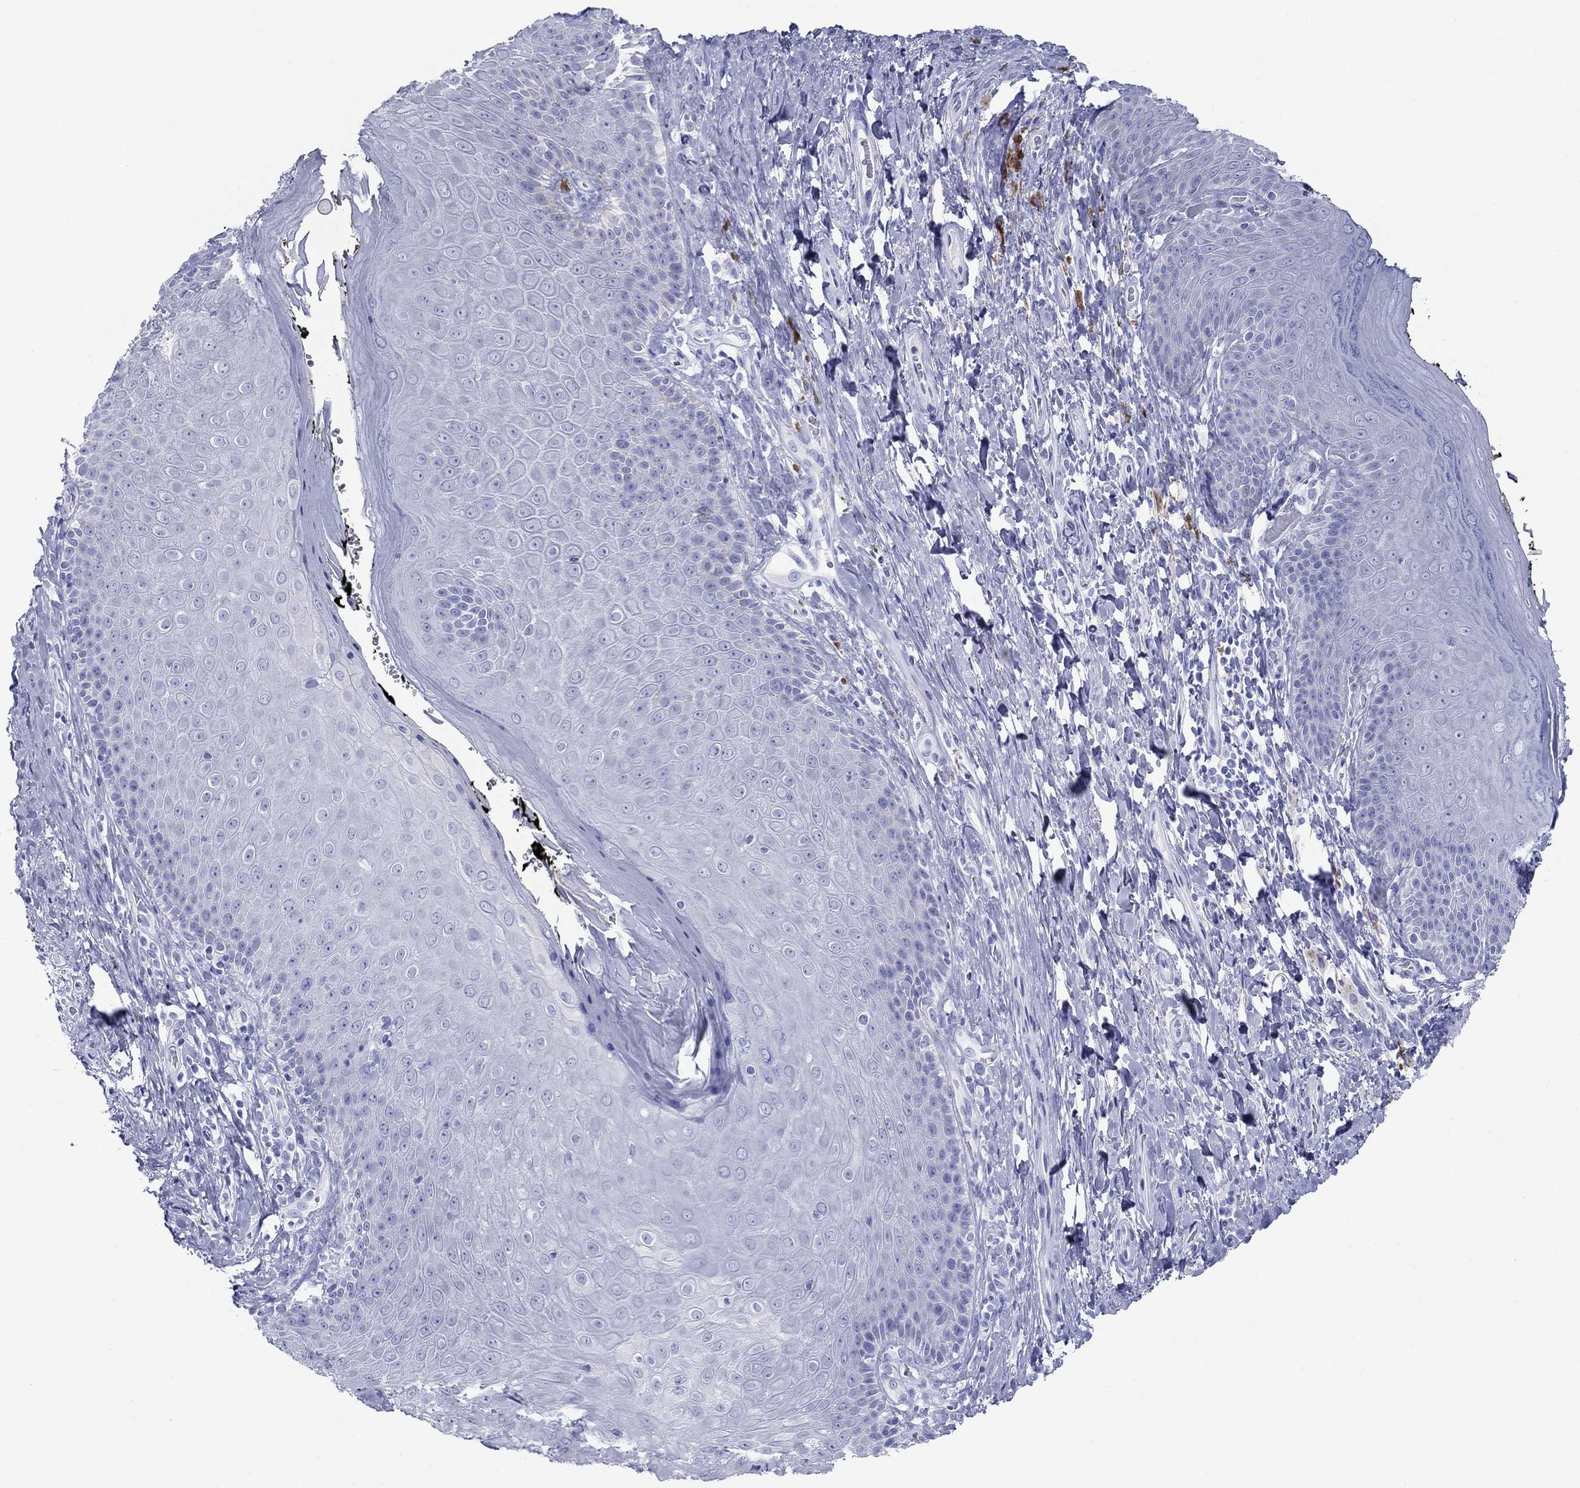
{"staining": {"intensity": "negative", "quantity": "none", "location": "none"}, "tissue": "skin", "cell_type": "Epidermal cells", "image_type": "normal", "snomed": [{"axis": "morphology", "description": "Normal tissue, NOS"}, {"axis": "topography", "description": "Skeletal muscle"}, {"axis": "topography", "description": "Anal"}, {"axis": "topography", "description": "Peripheral nerve tissue"}], "caption": "High magnification brightfield microscopy of unremarkable skin stained with DAB (3,3'-diaminobenzidine) (brown) and counterstained with hematoxylin (blue): epidermal cells show no significant staining.", "gene": "ATP4A", "patient": {"sex": "male", "age": 53}}